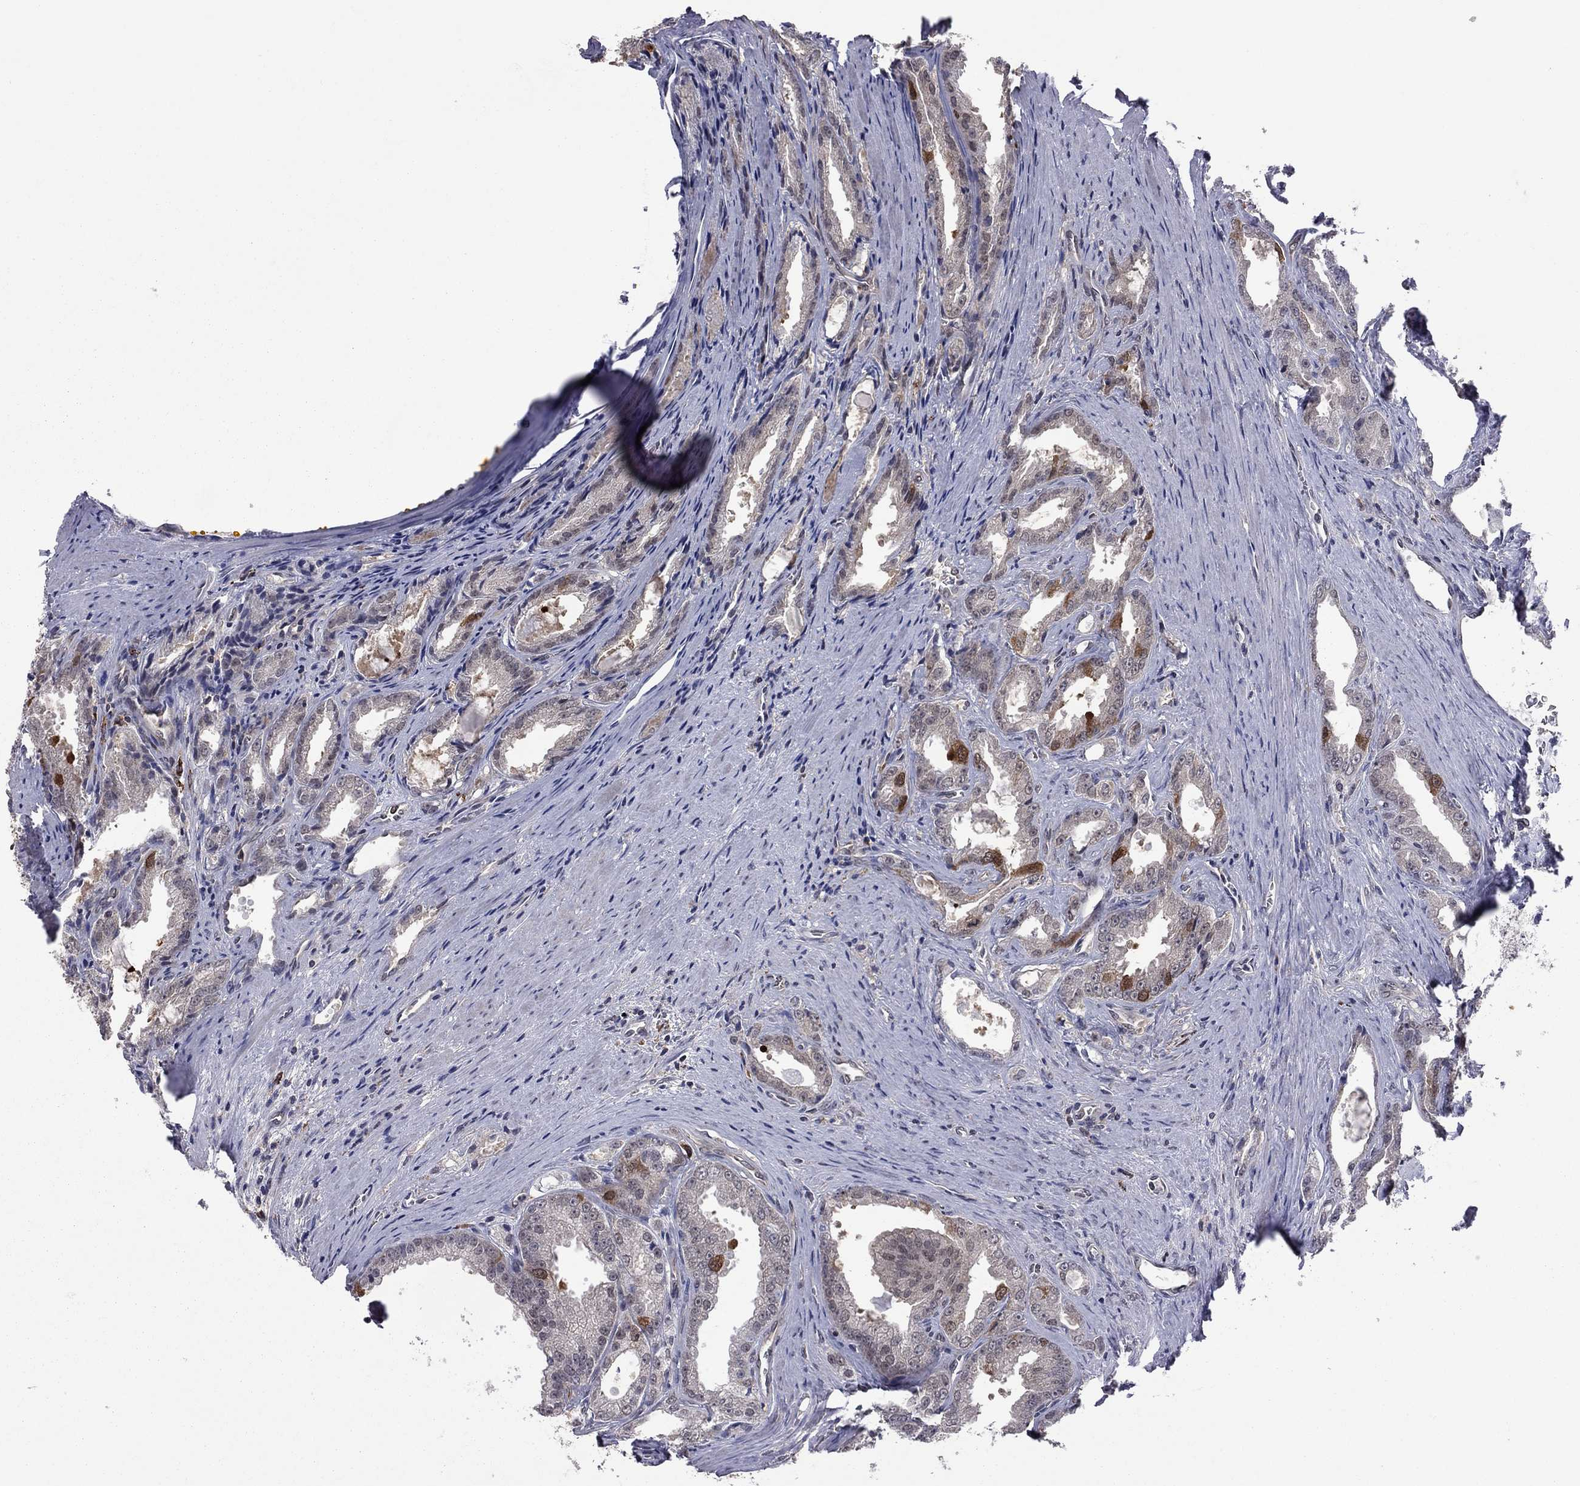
{"staining": {"intensity": "strong", "quantity": "<25%", "location": "cytoplasmic/membranous"}, "tissue": "prostate cancer", "cell_type": "Tumor cells", "image_type": "cancer", "snomed": [{"axis": "morphology", "description": "Adenocarcinoma, NOS"}, {"axis": "morphology", "description": "Adenocarcinoma, High grade"}, {"axis": "topography", "description": "Prostate"}], "caption": "Immunohistochemistry micrograph of human prostate cancer stained for a protein (brown), which shows medium levels of strong cytoplasmic/membranous expression in about <25% of tumor cells.", "gene": "GPAA1", "patient": {"sex": "male", "age": 70}}